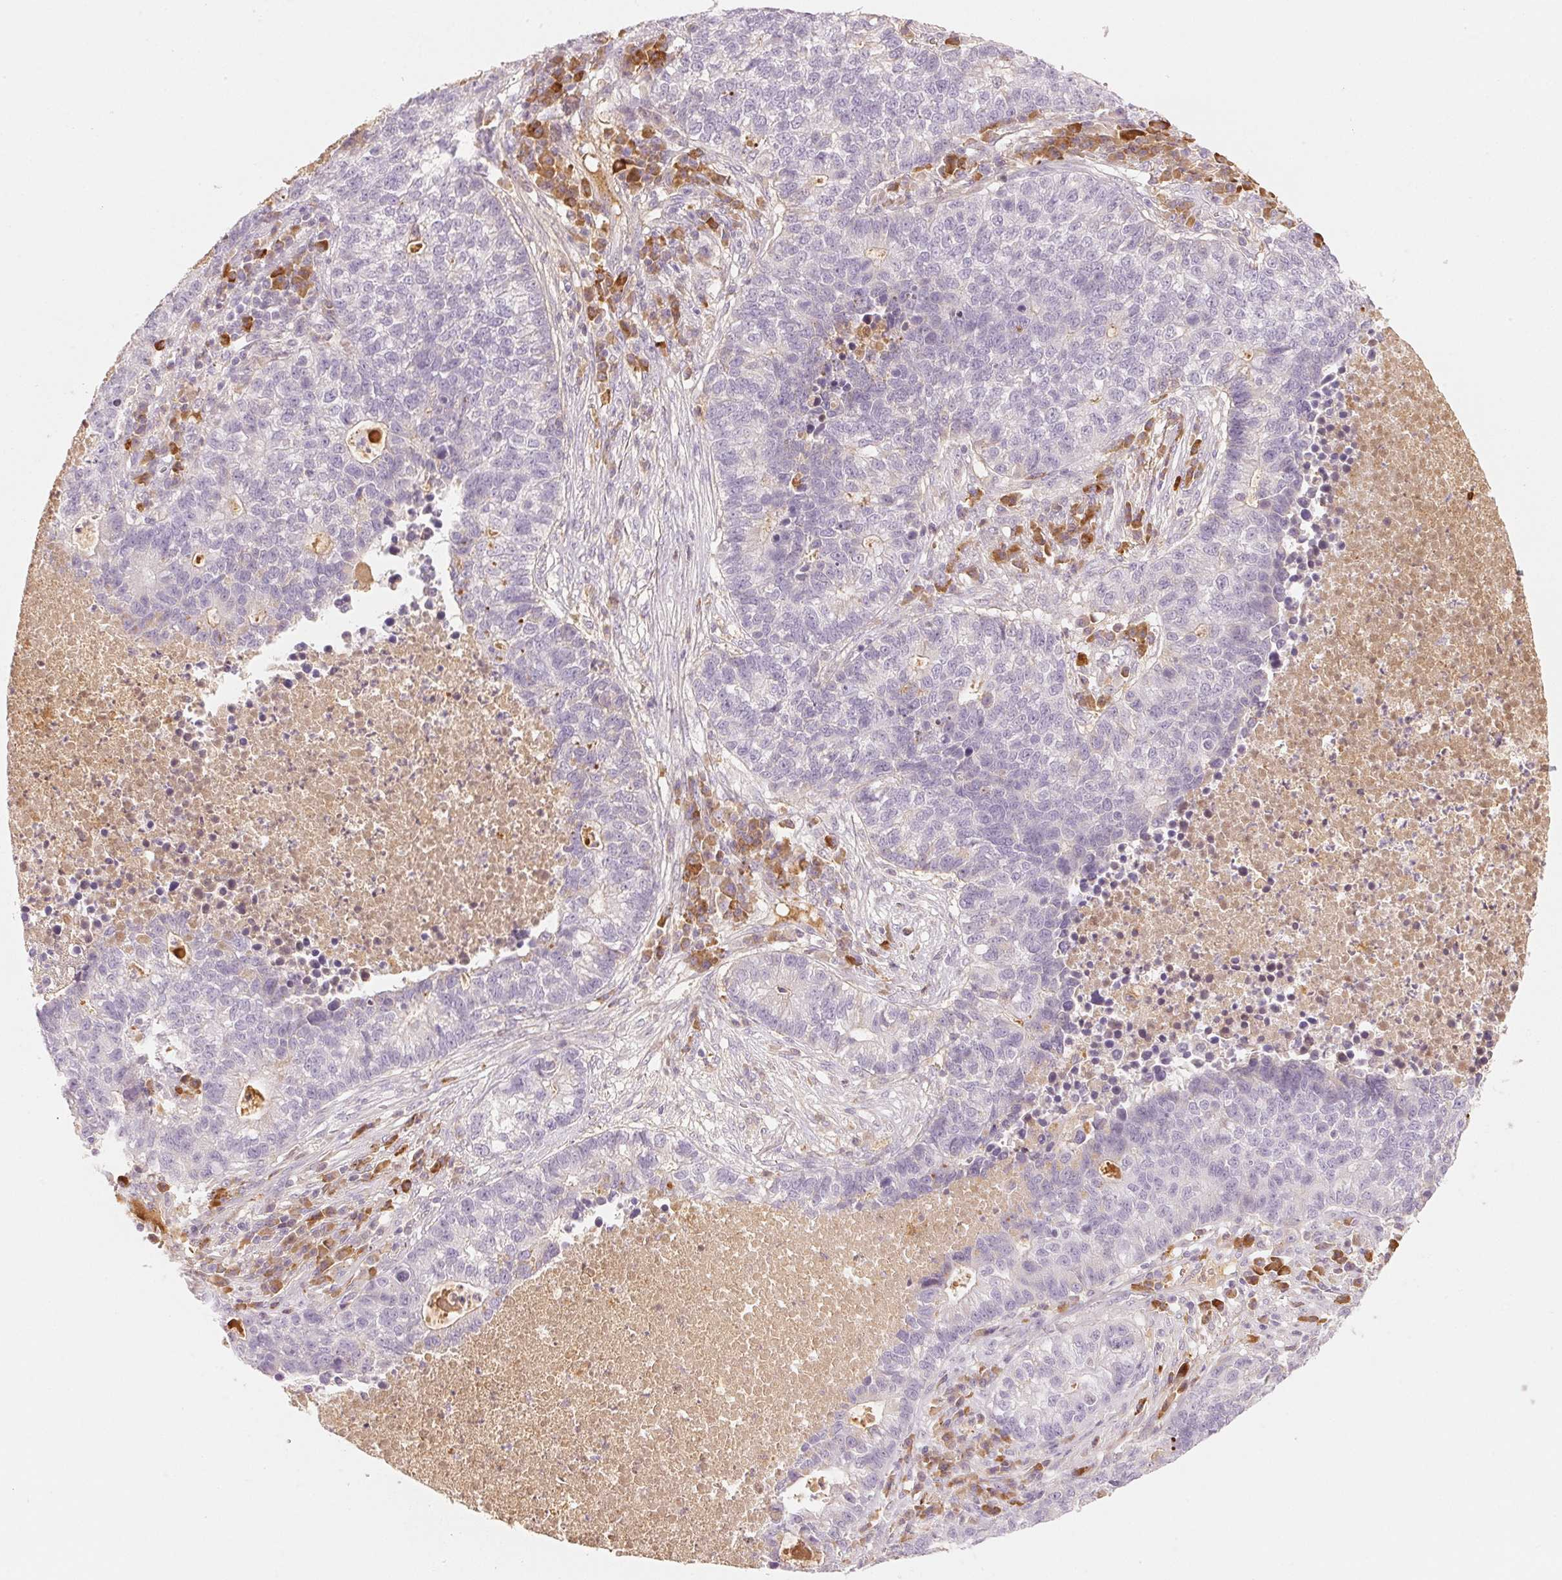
{"staining": {"intensity": "negative", "quantity": "none", "location": "none"}, "tissue": "lung cancer", "cell_type": "Tumor cells", "image_type": "cancer", "snomed": [{"axis": "morphology", "description": "Adenocarcinoma, NOS"}, {"axis": "topography", "description": "Lung"}], "caption": "This is an IHC histopathology image of human lung adenocarcinoma. There is no staining in tumor cells.", "gene": "RMDN2", "patient": {"sex": "male", "age": 57}}